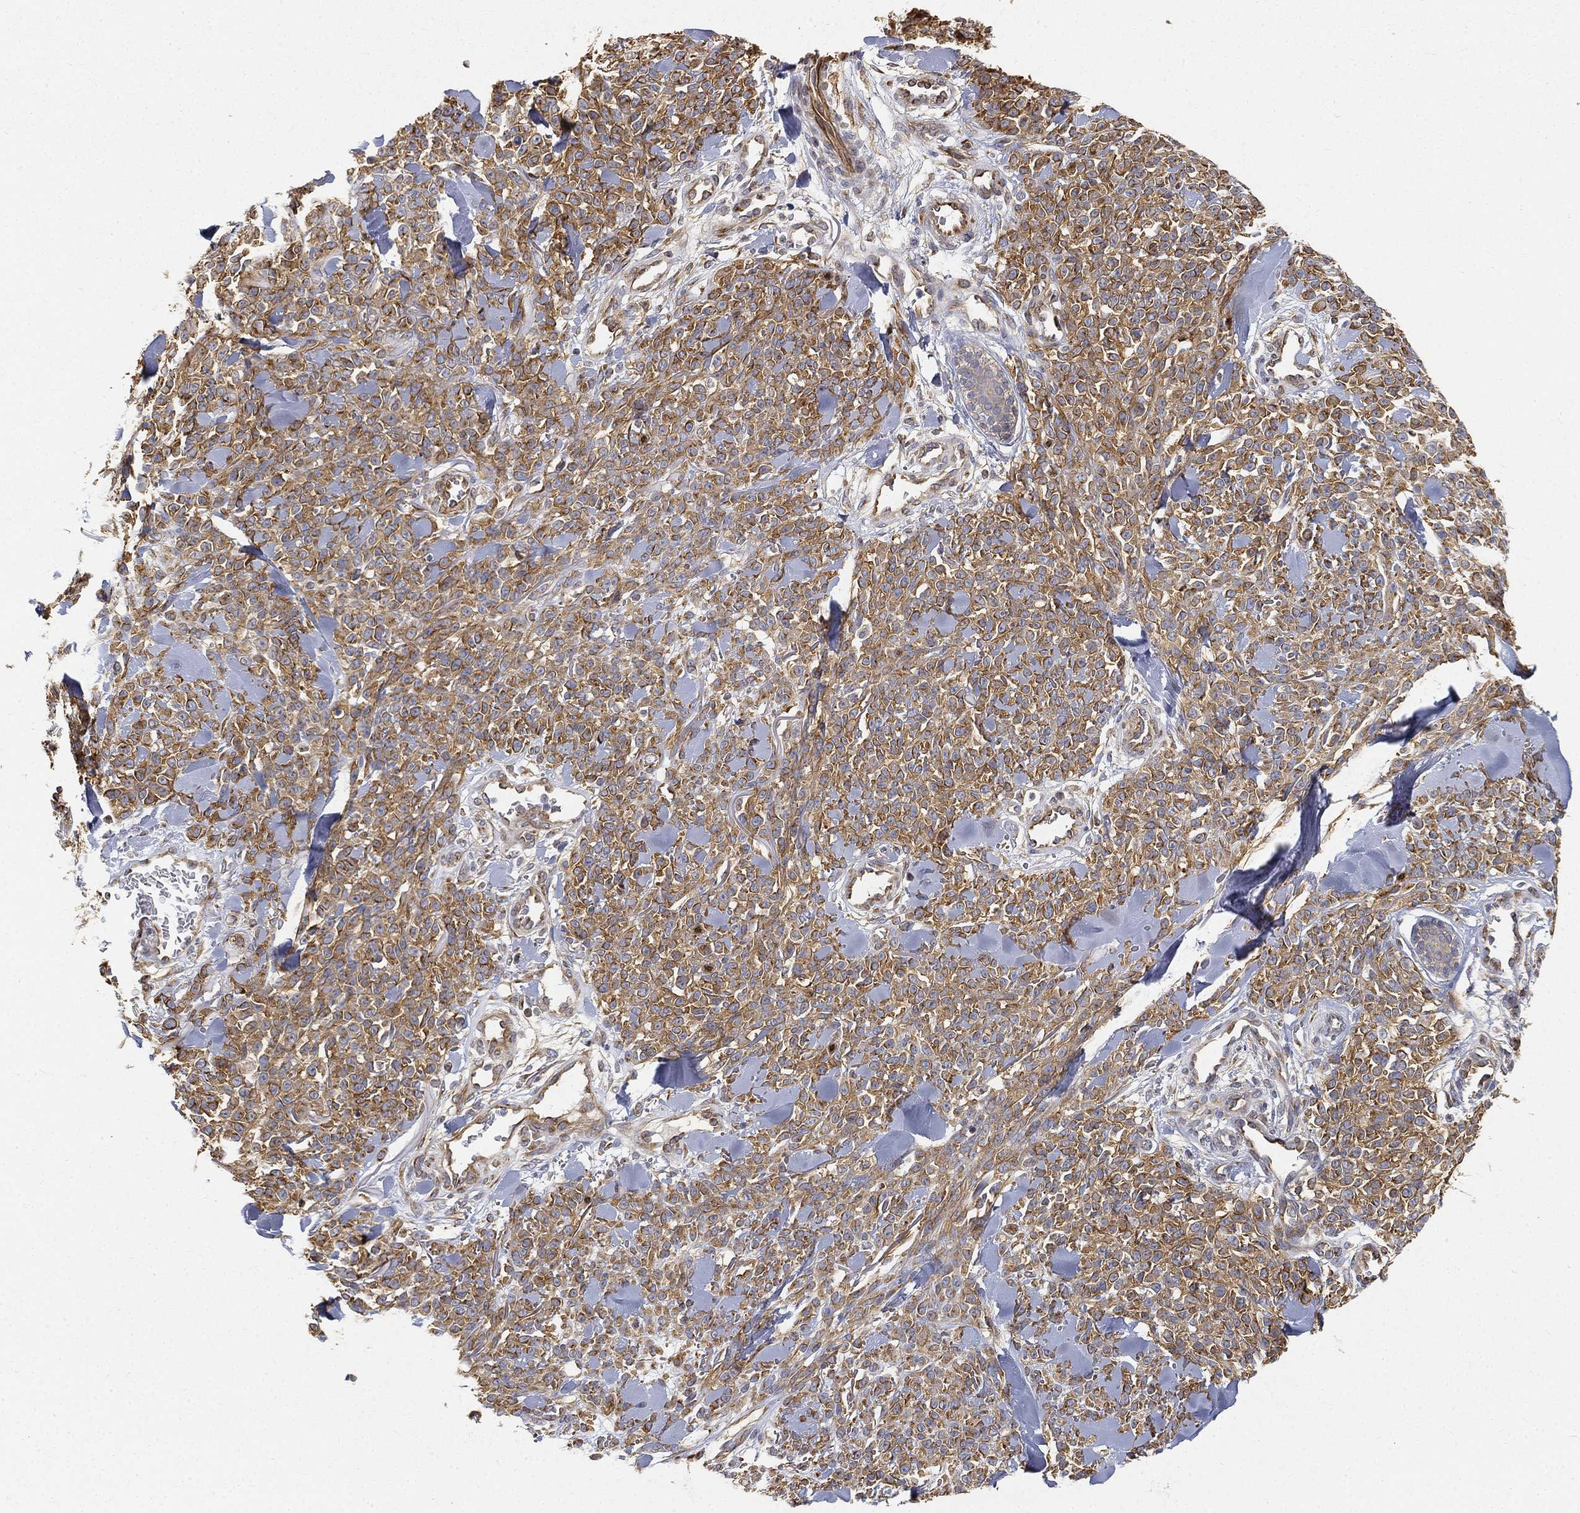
{"staining": {"intensity": "strong", "quantity": "25%-75%", "location": "cytoplasmic/membranous"}, "tissue": "melanoma", "cell_type": "Tumor cells", "image_type": "cancer", "snomed": [{"axis": "morphology", "description": "Malignant melanoma, NOS"}, {"axis": "topography", "description": "Skin"}, {"axis": "topography", "description": "Skin of trunk"}], "caption": "Strong cytoplasmic/membranous protein staining is identified in approximately 25%-75% of tumor cells in melanoma.", "gene": "TMEM25", "patient": {"sex": "male", "age": 74}}